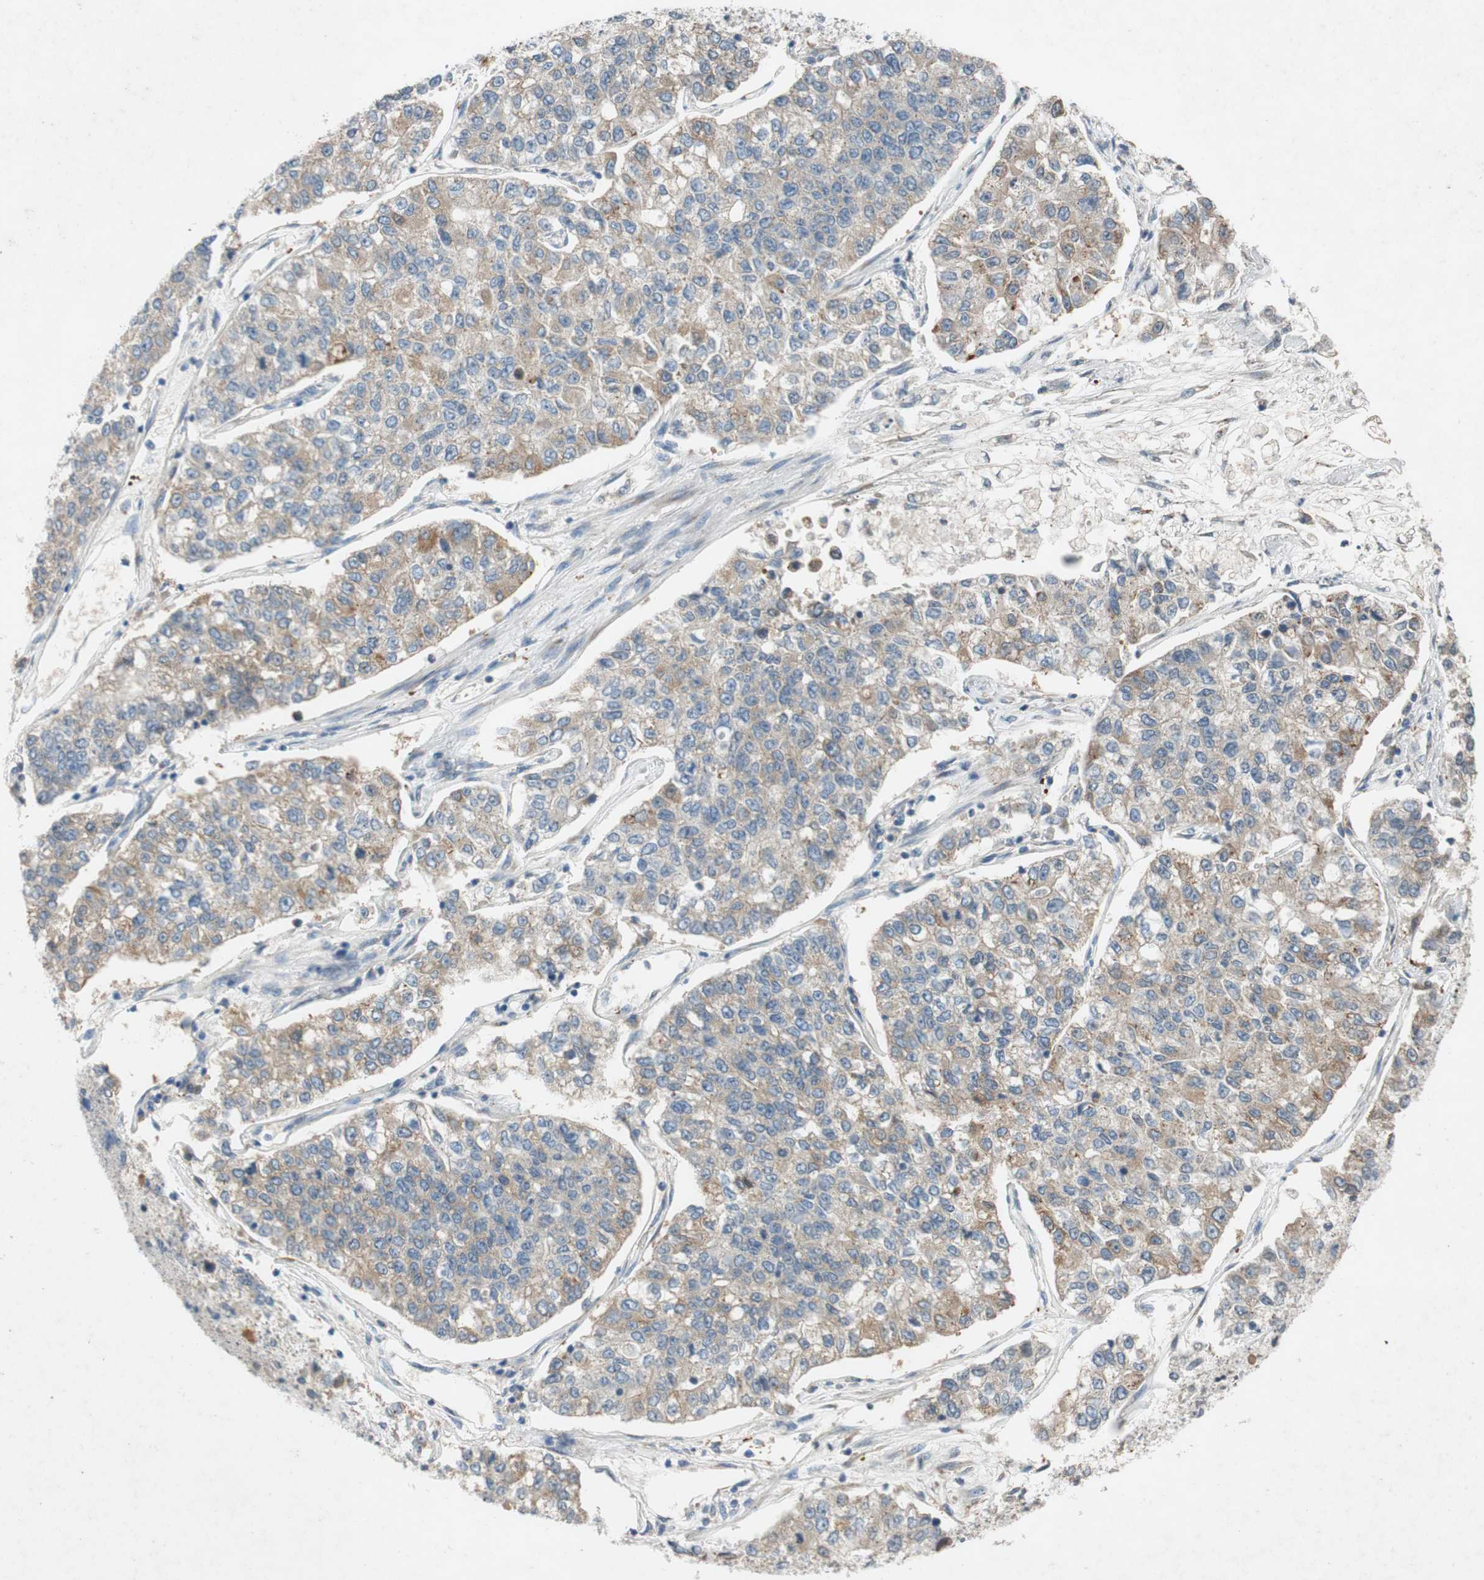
{"staining": {"intensity": "moderate", "quantity": ">75%", "location": "cytoplasmic/membranous"}, "tissue": "lung cancer", "cell_type": "Tumor cells", "image_type": "cancer", "snomed": [{"axis": "morphology", "description": "Adenocarcinoma, NOS"}, {"axis": "topography", "description": "Lung"}], "caption": "There is medium levels of moderate cytoplasmic/membranous staining in tumor cells of adenocarcinoma (lung), as demonstrated by immunohistochemical staining (brown color).", "gene": "ADD2", "patient": {"sex": "male", "age": 49}}